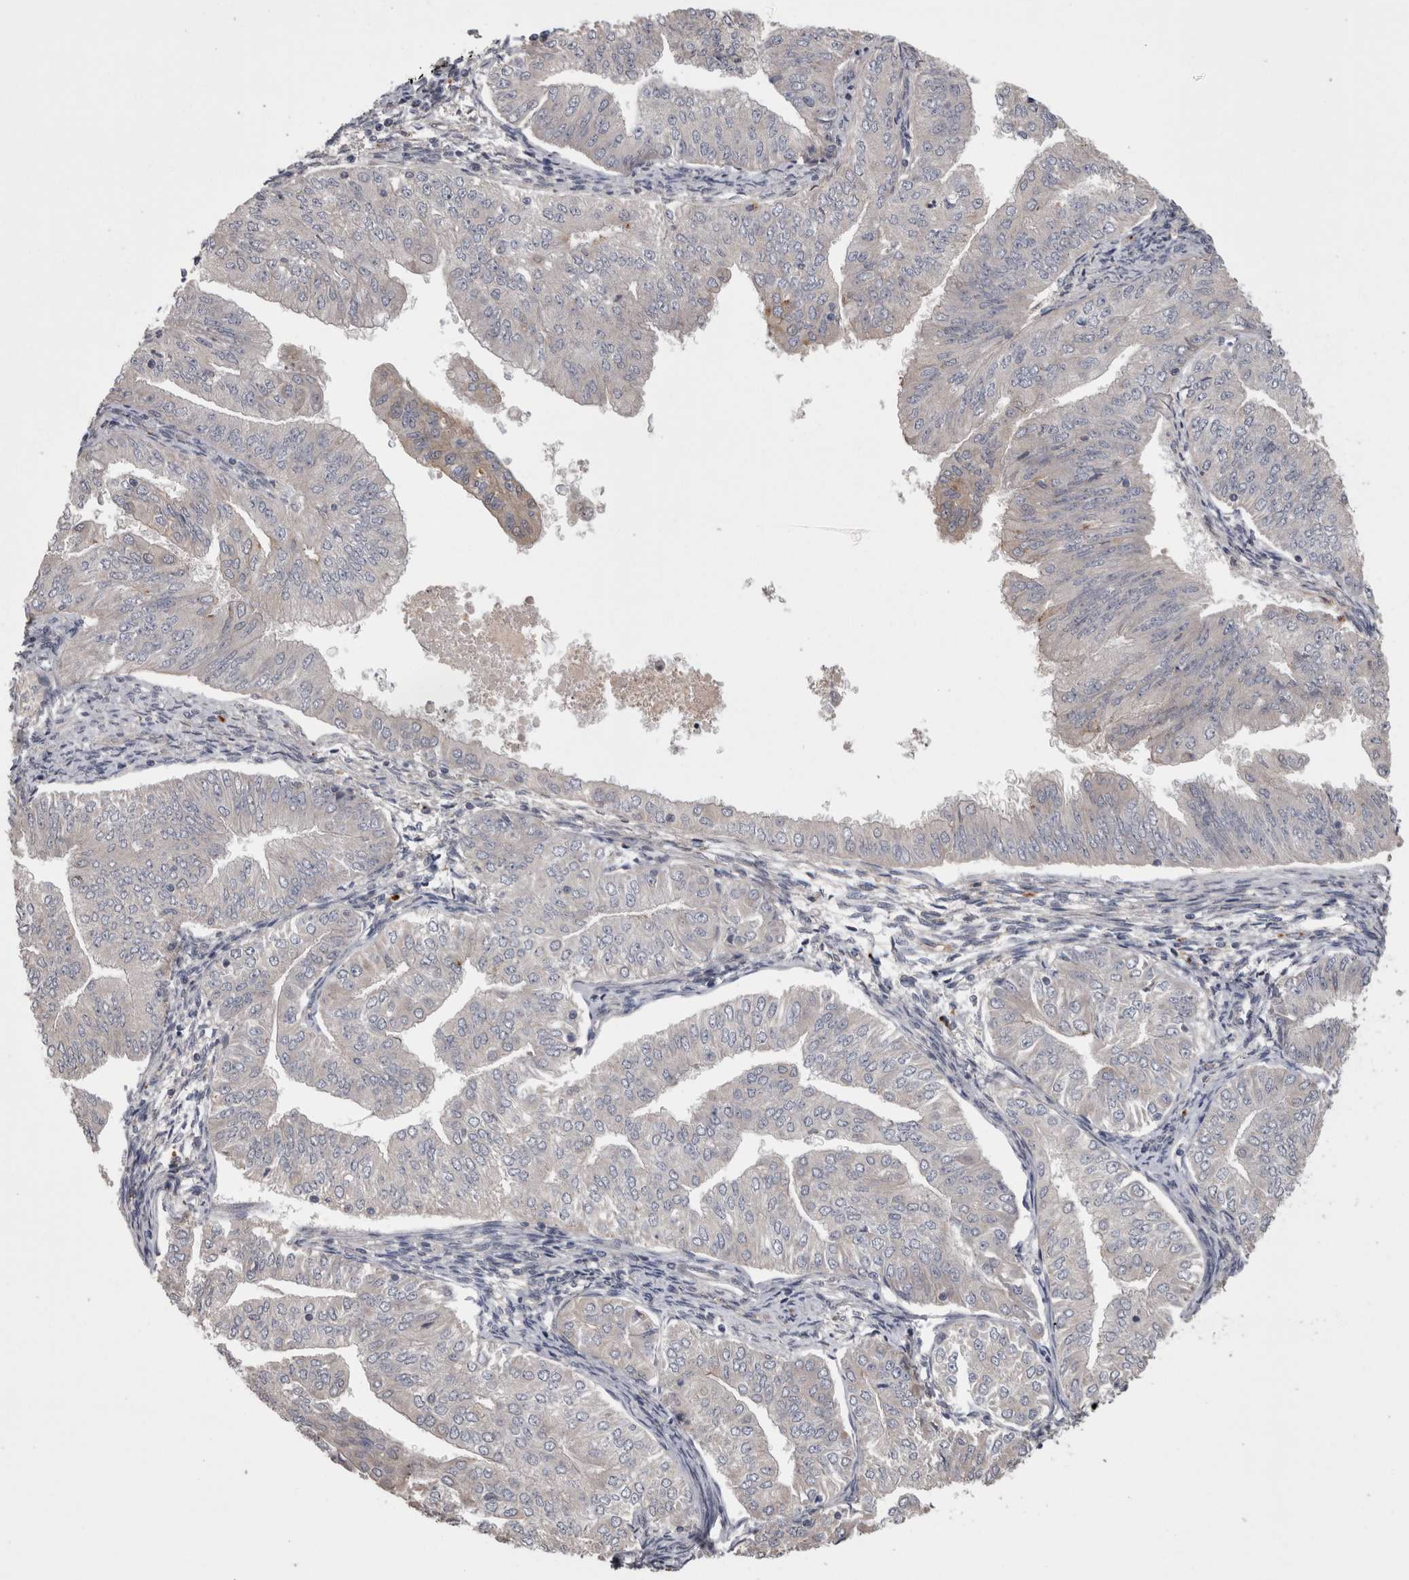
{"staining": {"intensity": "negative", "quantity": "none", "location": "none"}, "tissue": "endometrial cancer", "cell_type": "Tumor cells", "image_type": "cancer", "snomed": [{"axis": "morphology", "description": "Normal tissue, NOS"}, {"axis": "morphology", "description": "Adenocarcinoma, NOS"}, {"axis": "topography", "description": "Endometrium"}], "caption": "Human endometrial adenocarcinoma stained for a protein using immunohistochemistry (IHC) reveals no staining in tumor cells.", "gene": "STC1", "patient": {"sex": "female", "age": 53}}